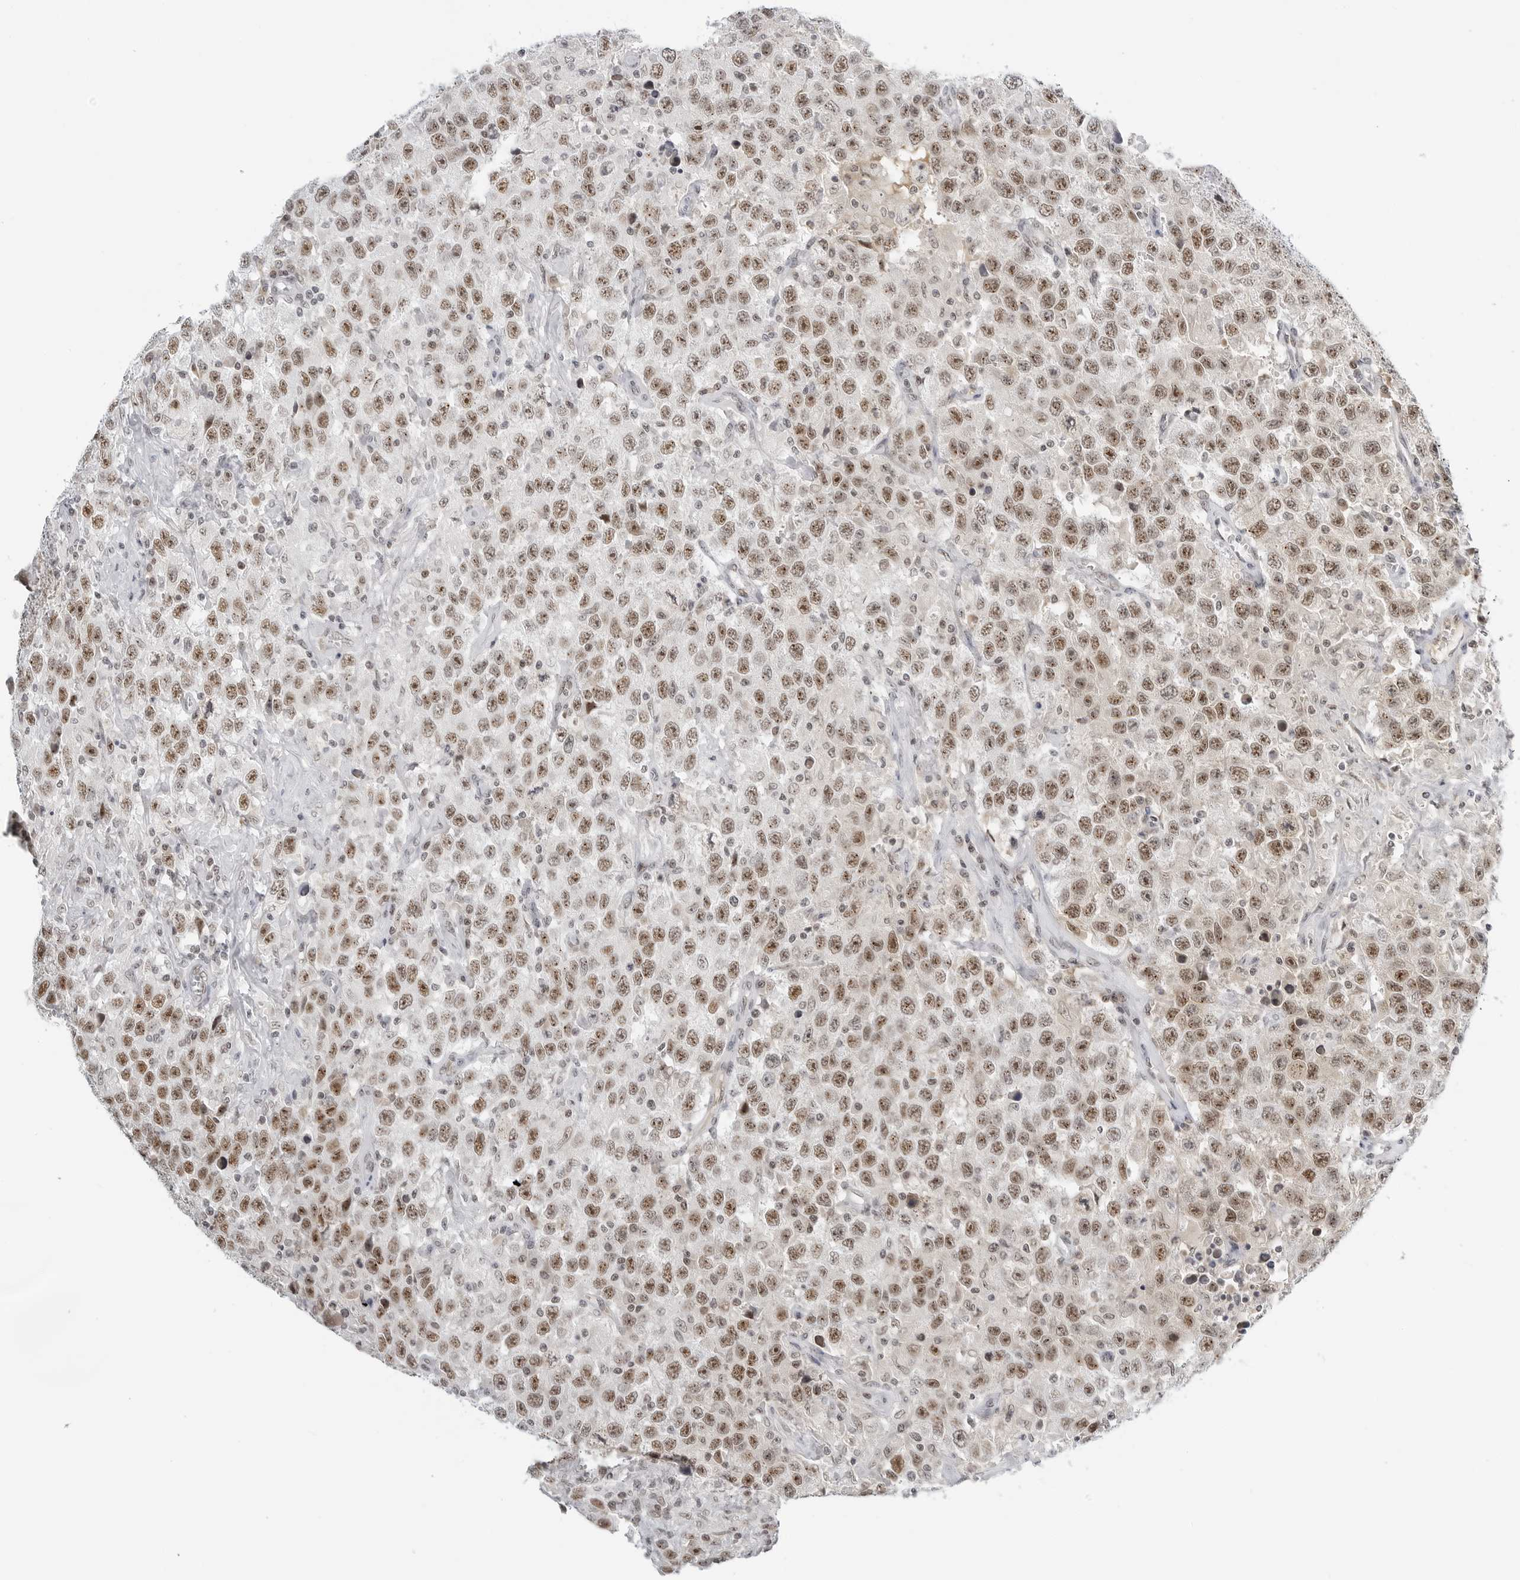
{"staining": {"intensity": "moderate", "quantity": ">75%", "location": "nuclear"}, "tissue": "testis cancer", "cell_type": "Tumor cells", "image_type": "cancer", "snomed": [{"axis": "morphology", "description": "Seminoma, NOS"}, {"axis": "topography", "description": "Testis"}], "caption": "This micrograph displays seminoma (testis) stained with IHC to label a protein in brown. The nuclear of tumor cells show moderate positivity for the protein. Nuclei are counter-stained blue.", "gene": "WRAP53", "patient": {"sex": "male", "age": 41}}